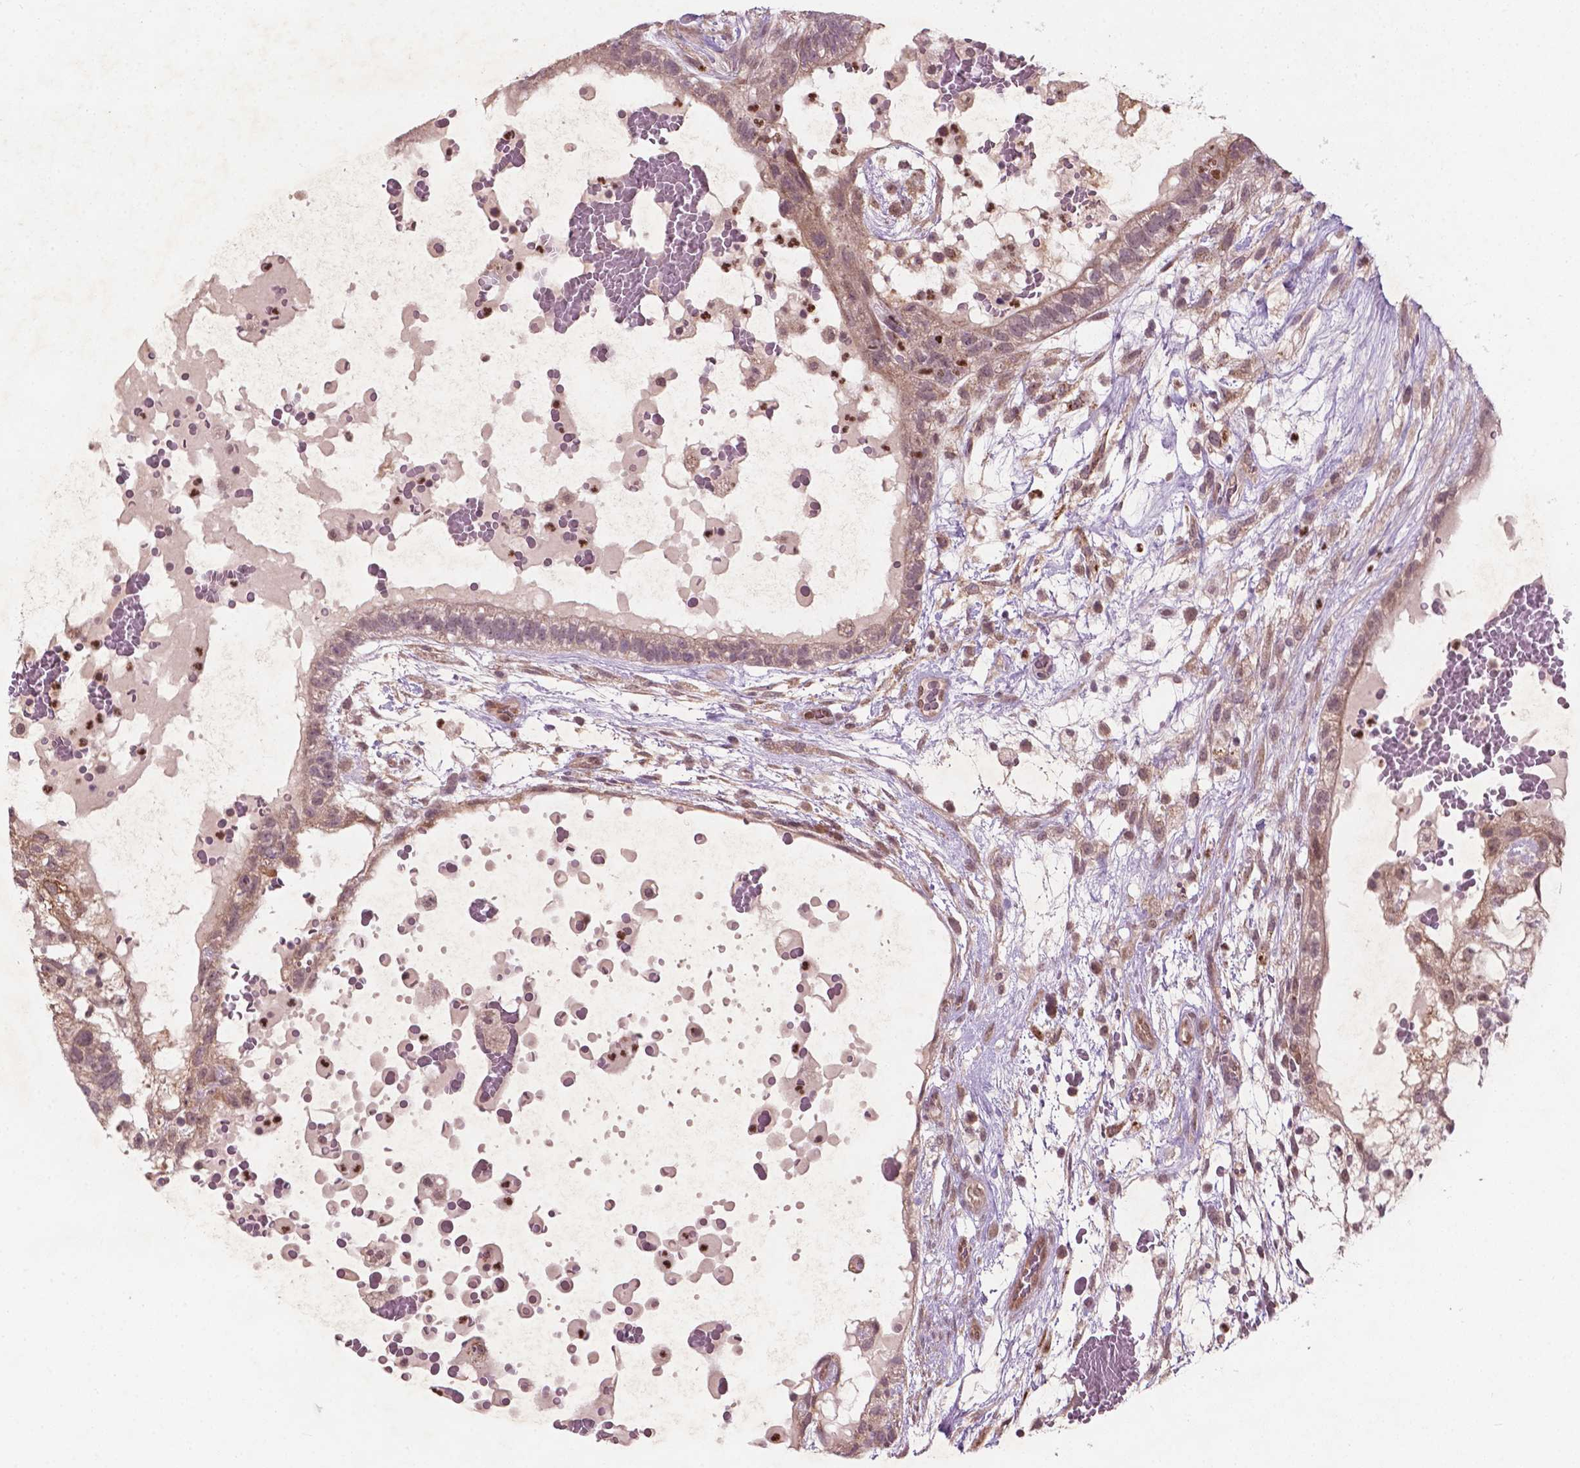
{"staining": {"intensity": "negative", "quantity": "none", "location": "none"}, "tissue": "testis cancer", "cell_type": "Tumor cells", "image_type": "cancer", "snomed": [{"axis": "morphology", "description": "Normal tissue, NOS"}, {"axis": "morphology", "description": "Carcinoma, Embryonal, NOS"}, {"axis": "topography", "description": "Testis"}], "caption": "This image is of embryonal carcinoma (testis) stained with immunohistochemistry (IHC) to label a protein in brown with the nuclei are counter-stained blue. There is no staining in tumor cells. (DAB IHC, high magnification).", "gene": "NFAT5", "patient": {"sex": "male", "age": 32}}